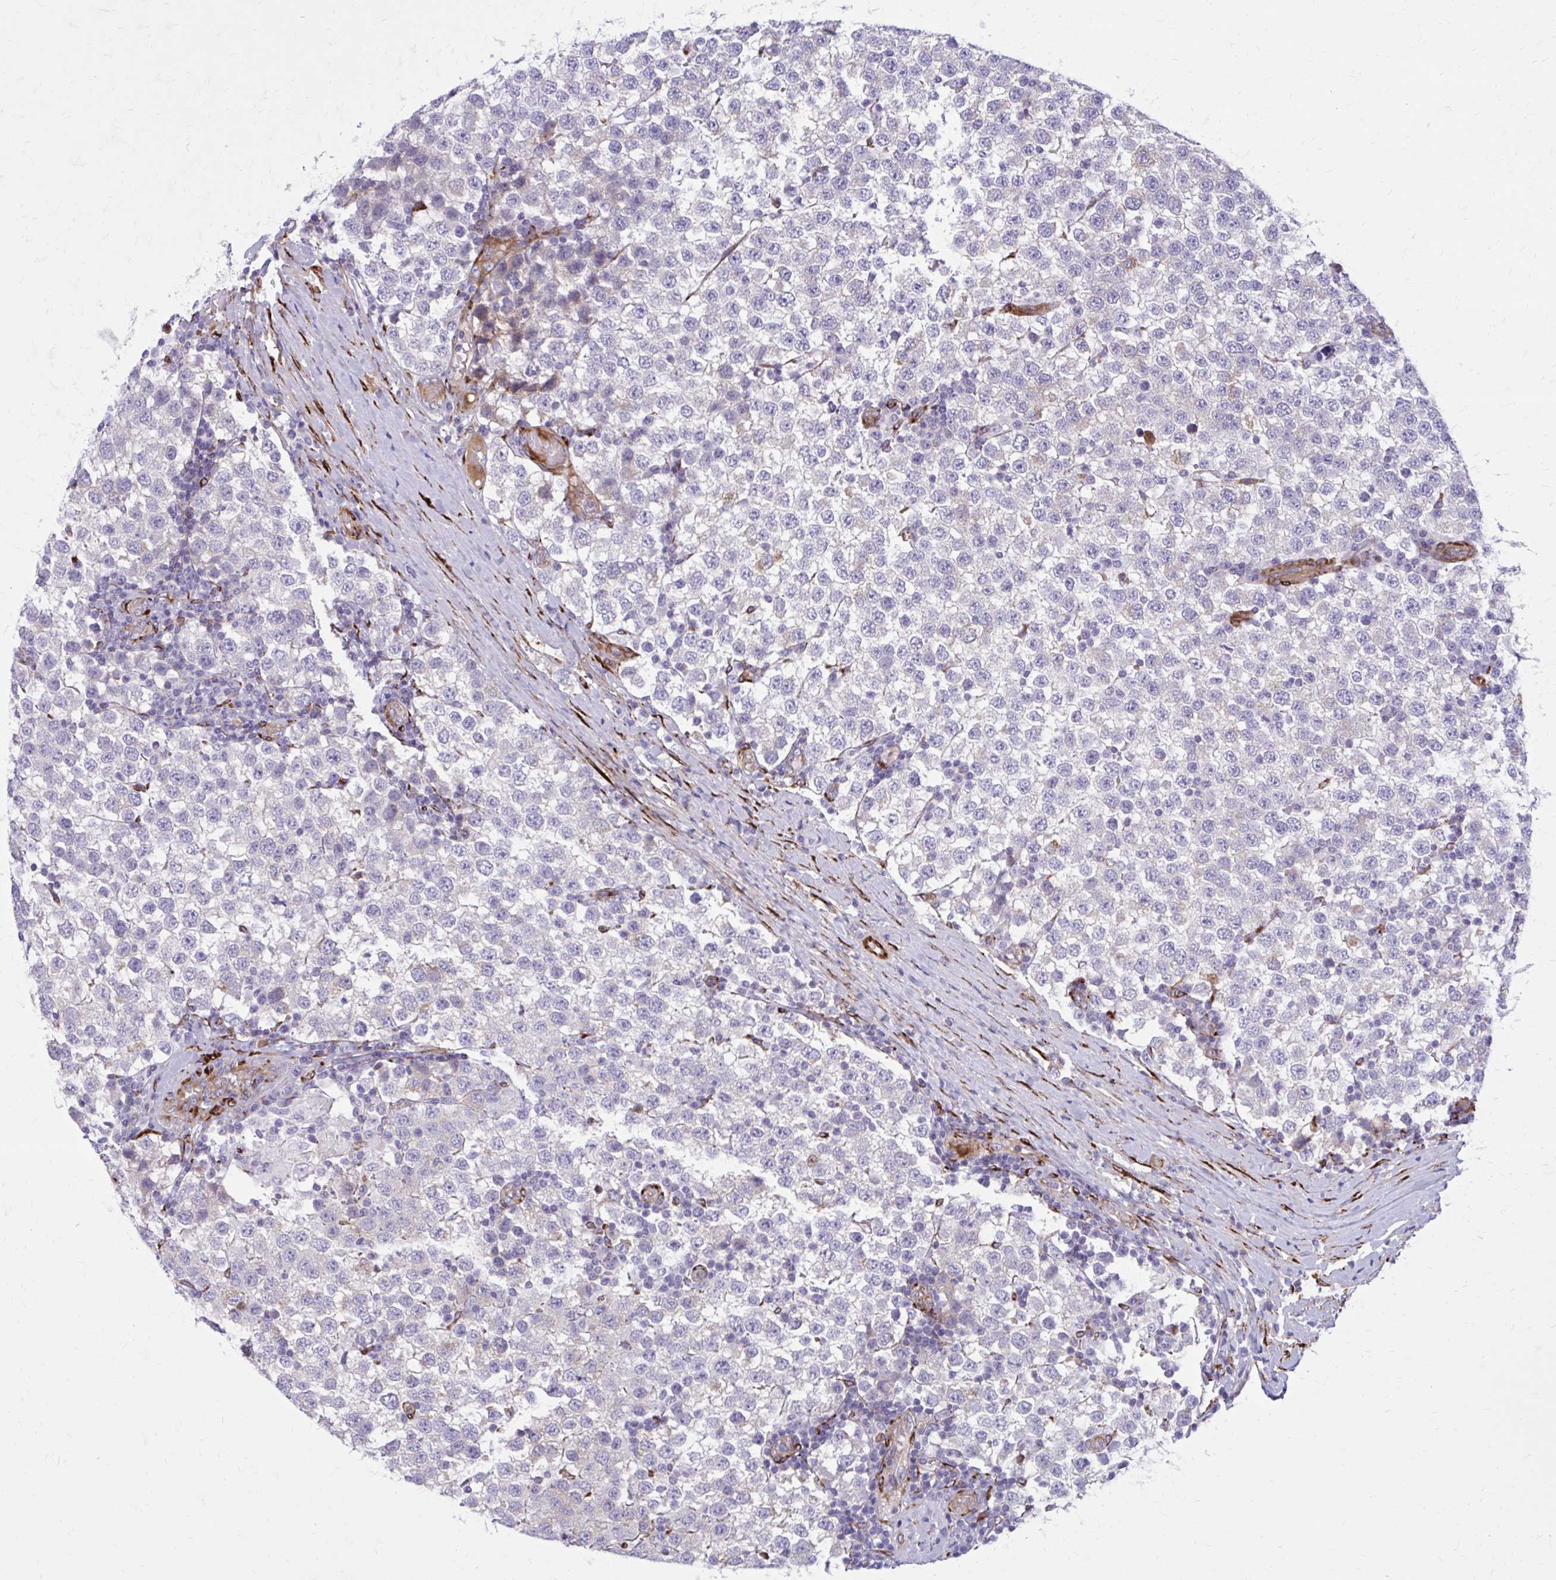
{"staining": {"intensity": "negative", "quantity": "none", "location": "none"}, "tissue": "testis cancer", "cell_type": "Tumor cells", "image_type": "cancer", "snomed": [{"axis": "morphology", "description": "Seminoma, NOS"}, {"axis": "topography", "description": "Testis"}], "caption": "IHC image of neoplastic tissue: testis cancer (seminoma) stained with DAB (3,3'-diaminobenzidine) displays no significant protein positivity in tumor cells.", "gene": "BEND5", "patient": {"sex": "male", "age": 34}}